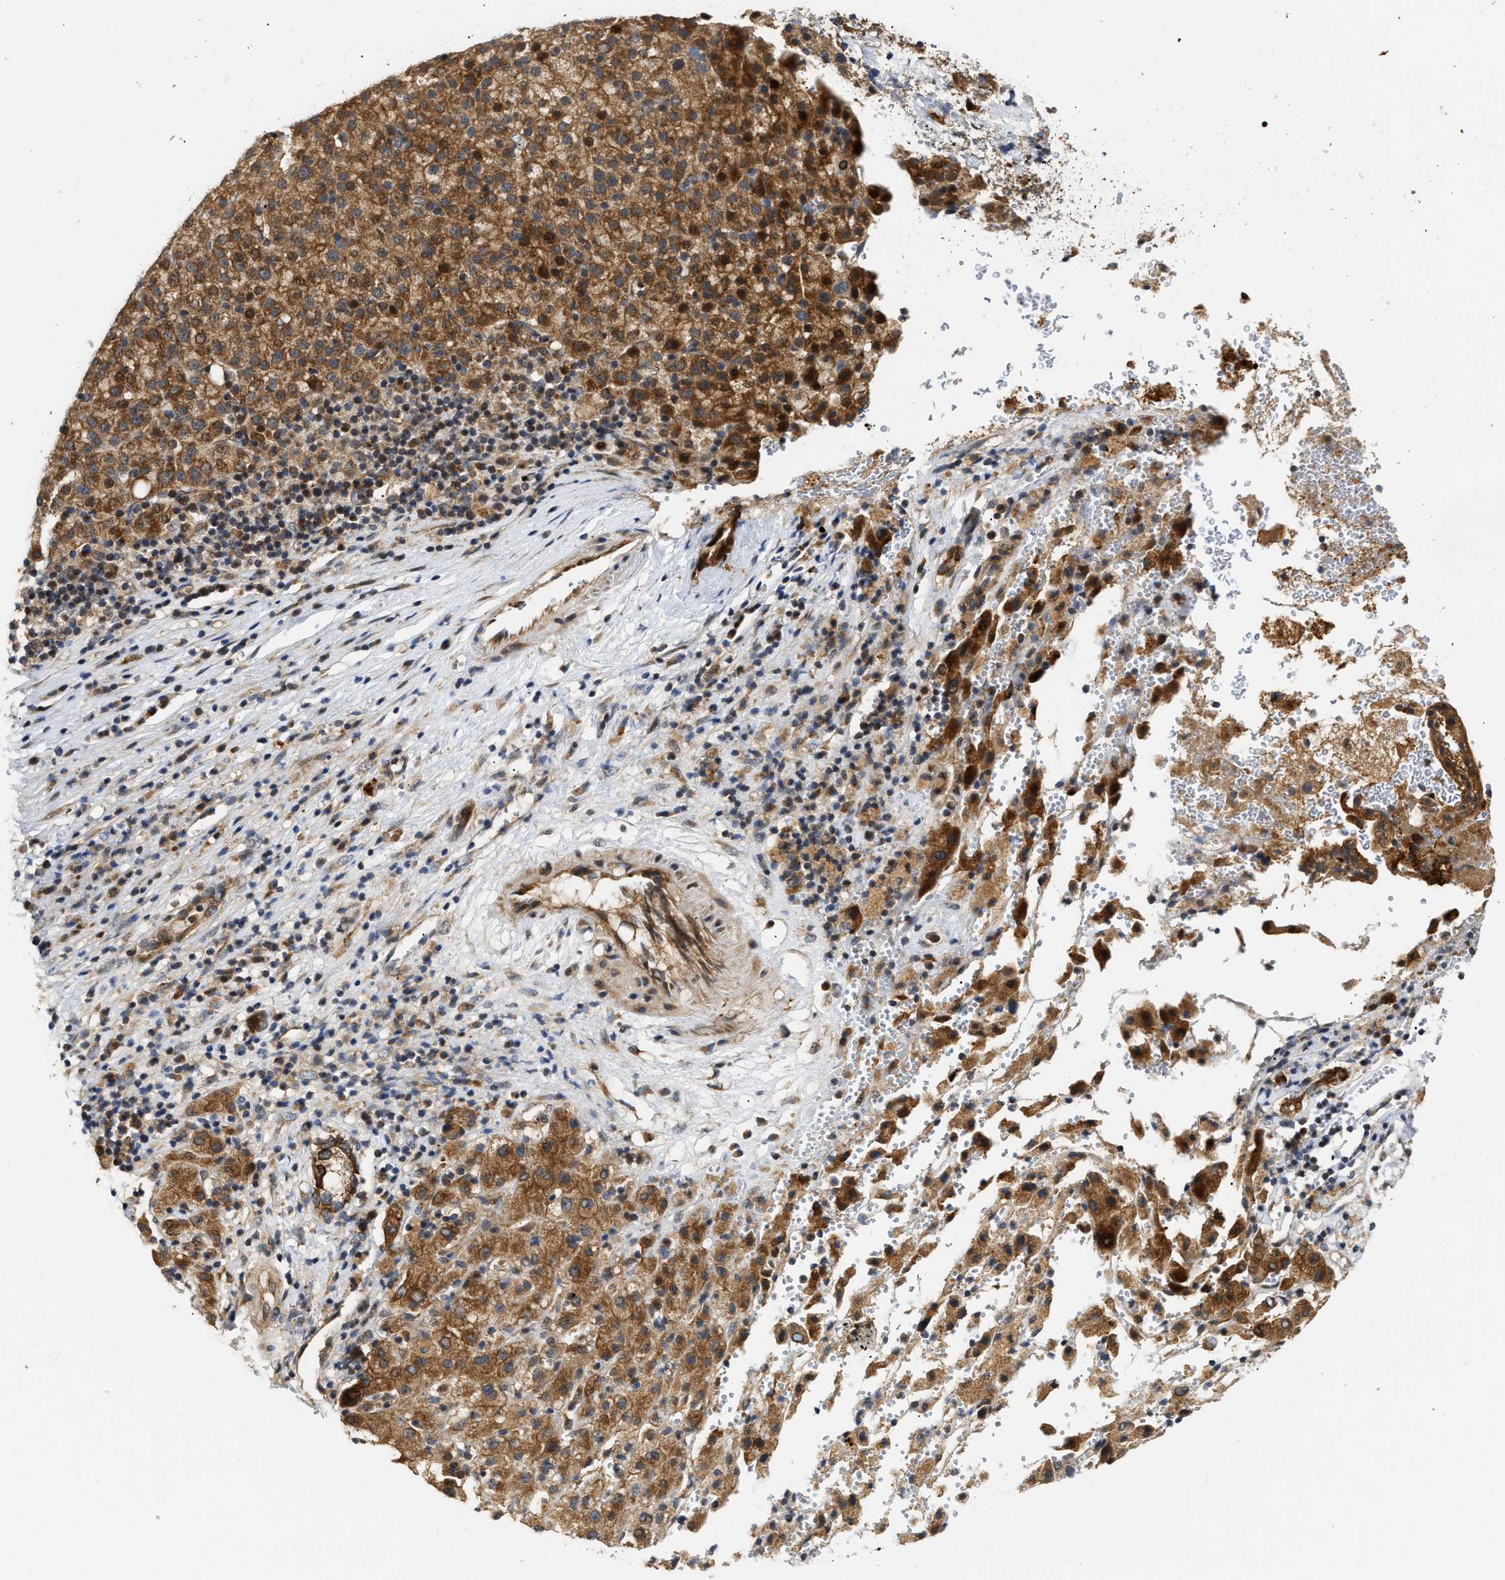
{"staining": {"intensity": "moderate", "quantity": ">75%", "location": "cytoplasmic/membranous"}, "tissue": "liver cancer", "cell_type": "Tumor cells", "image_type": "cancer", "snomed": [{"axis": "morphology", "description": "Carcinoma, Hepatocellular, NOS"}, {"axis": "topography", "description": "Liver"}], "caption": "Protein analysis of liver cancer tissue shows moderate cytoplasmic/membranous staining in approximately >75% of tumor cells.", "gene": "EXTL2", "patient": {"sex": "female", "age": 58}}